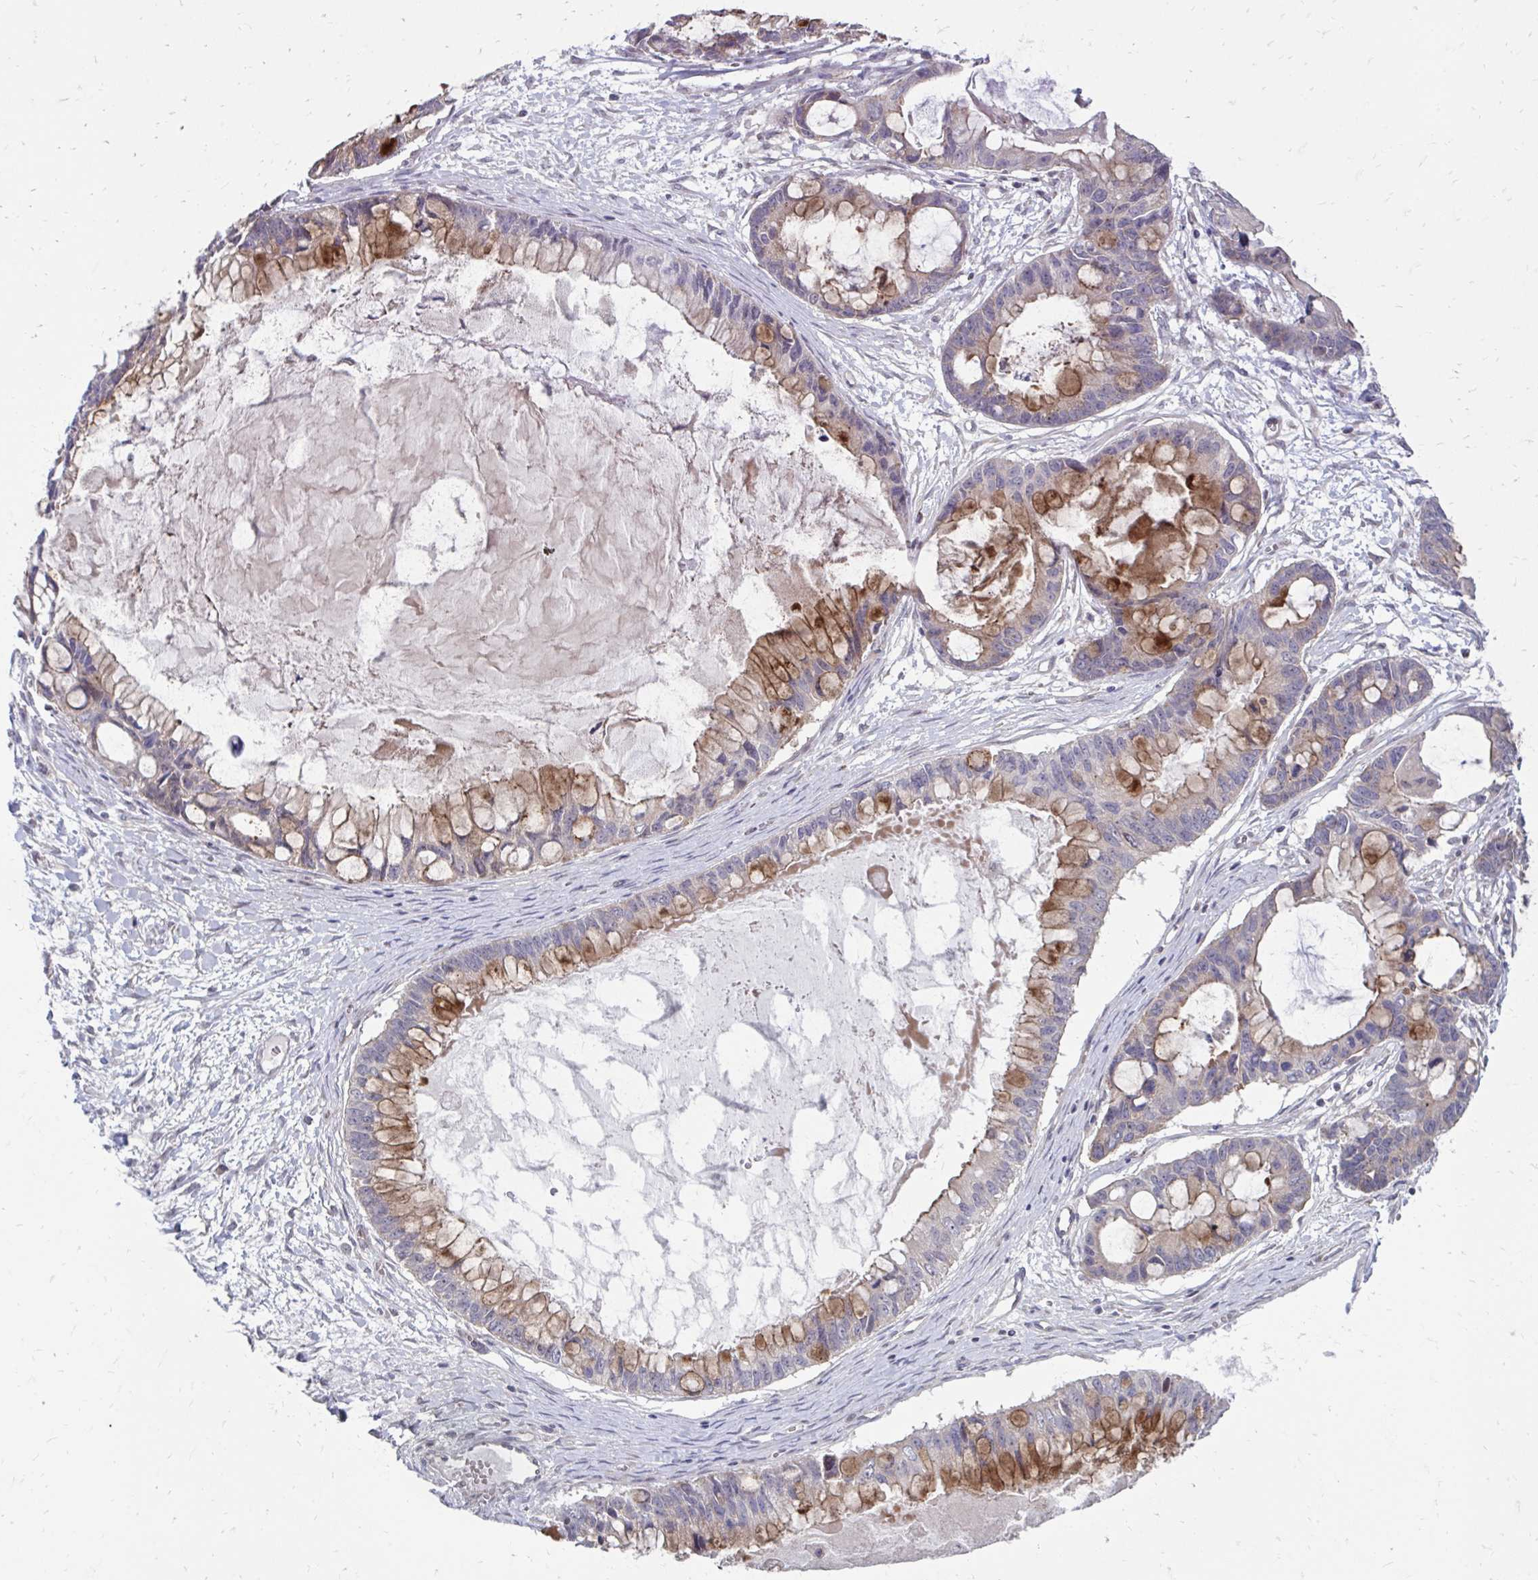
{"staining": {"intensity": "moderate", "quantity": "25%-75%", "location": "cytoplasmic/membranous"}, "tissue": "ovarian cancer", "cell_type": "Tumor cells", "image_type": "cancer", "snomed": [{"axis": "morphology", "description": "Cystadenocarcinoma, mucinous, NOS"}, {"axis": "topography", "description": "Ovary"}], "caption": "Approximately 25%-75% of tumor cells in human ovarian mucinous cystadenocarcinoma exhibit moderate cytoplasmic/membranous protein expression as visualized by brown immunohistochemical staining.", "gene": "ITPR2", "patient": {"sex": "female", "age": 63}}